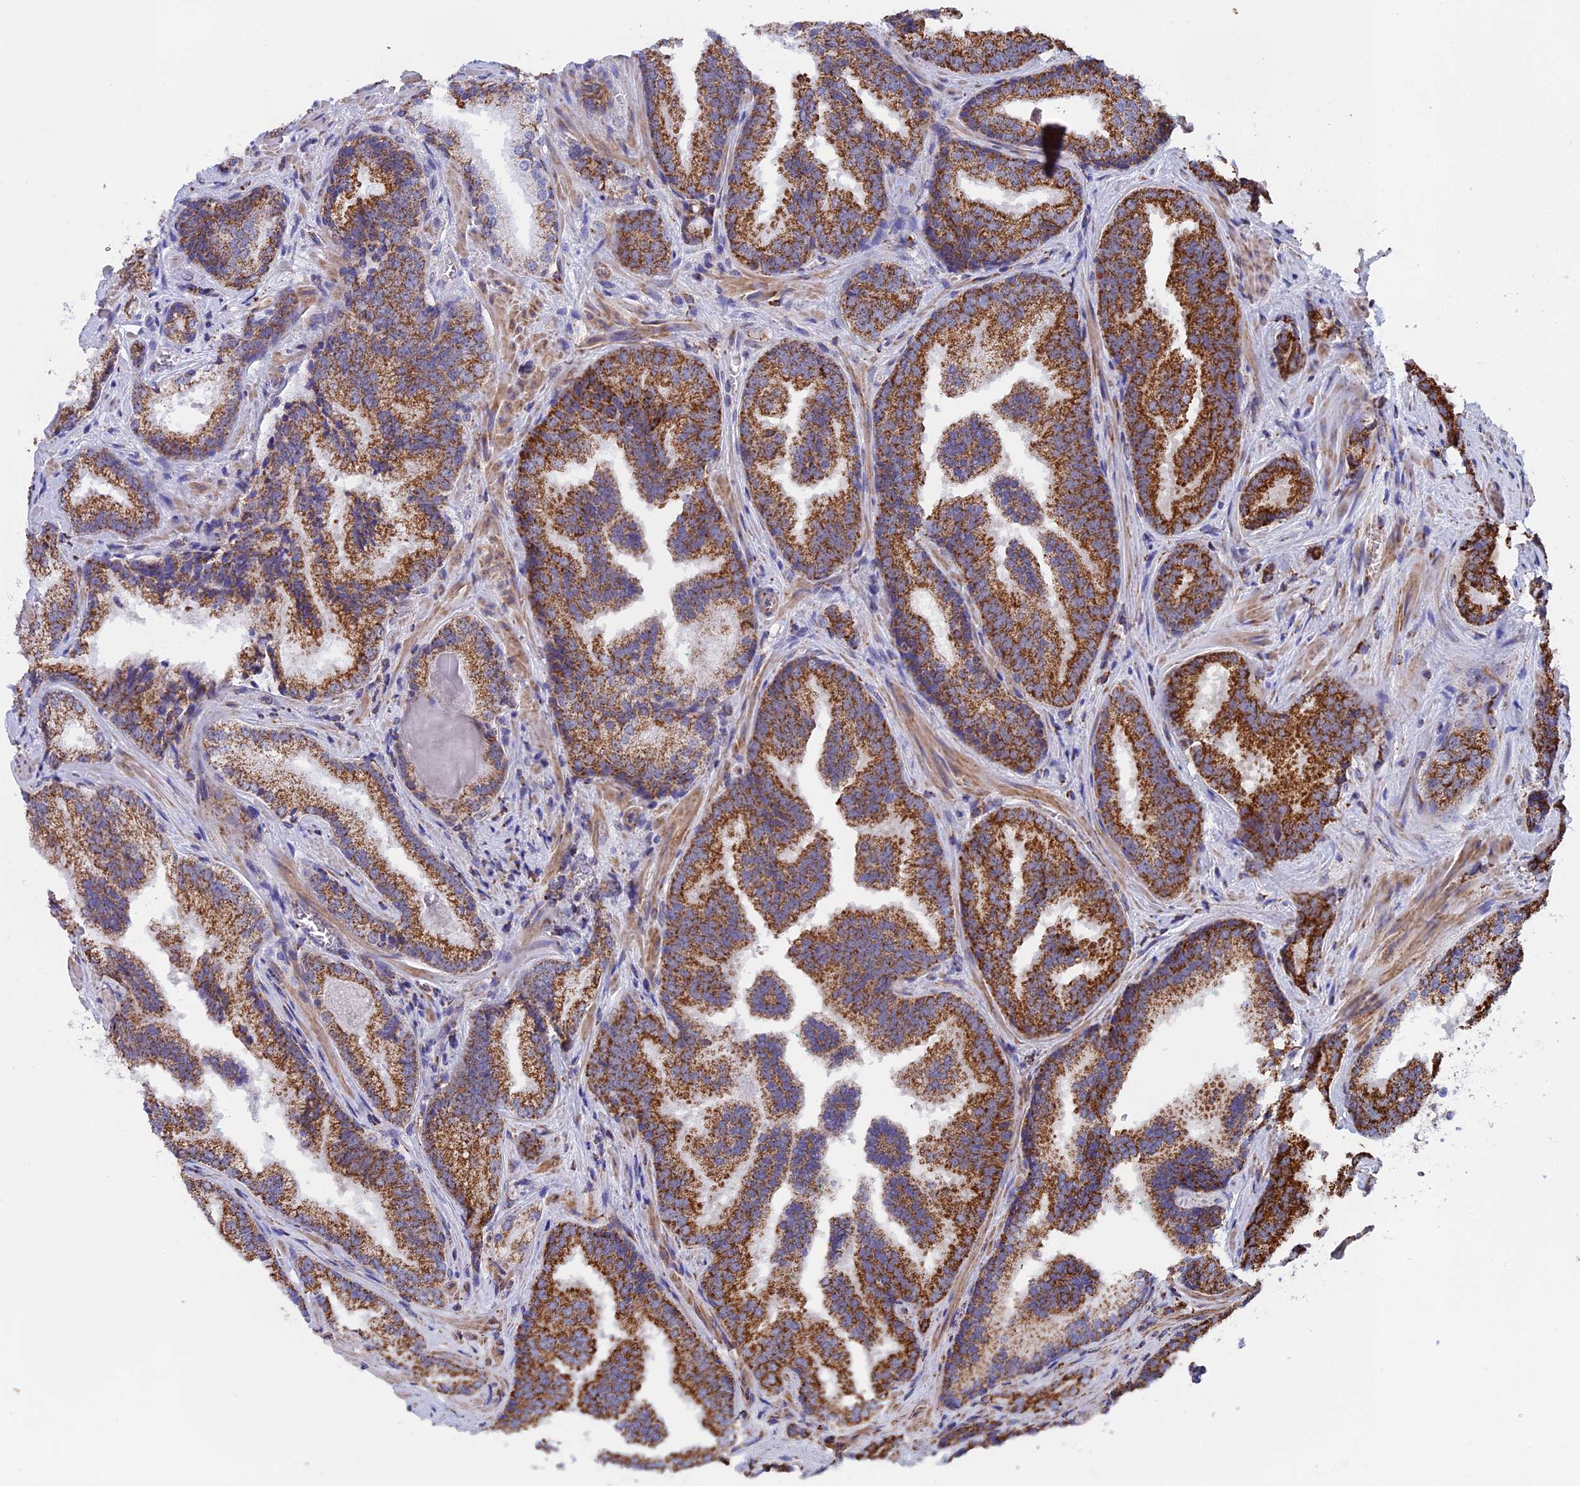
{"staining": {"intensity": "strong", "quantity": ">75%", "location": "cytoplasmic/membranous"}, "tissue": "prostate cancer", "cell_type": "Tumor cells", "image_type": "cancer", "snomed": [{"axis": "morphology", "description": "Adenocarcinoma, High grade"}, {"axis": "topography", "description": "Prostate"}], "caption": "Immunohistochemistry (IHC) histopathology image of human prostate adenocarcinoma (high-grade) stained for a protein (brown), which displays high levels of strong cytoplasmic/membranous positivity in about >75% of tumor cells.", "gene": "CDC16", "patient": {"sex": "male", "age": 63}}